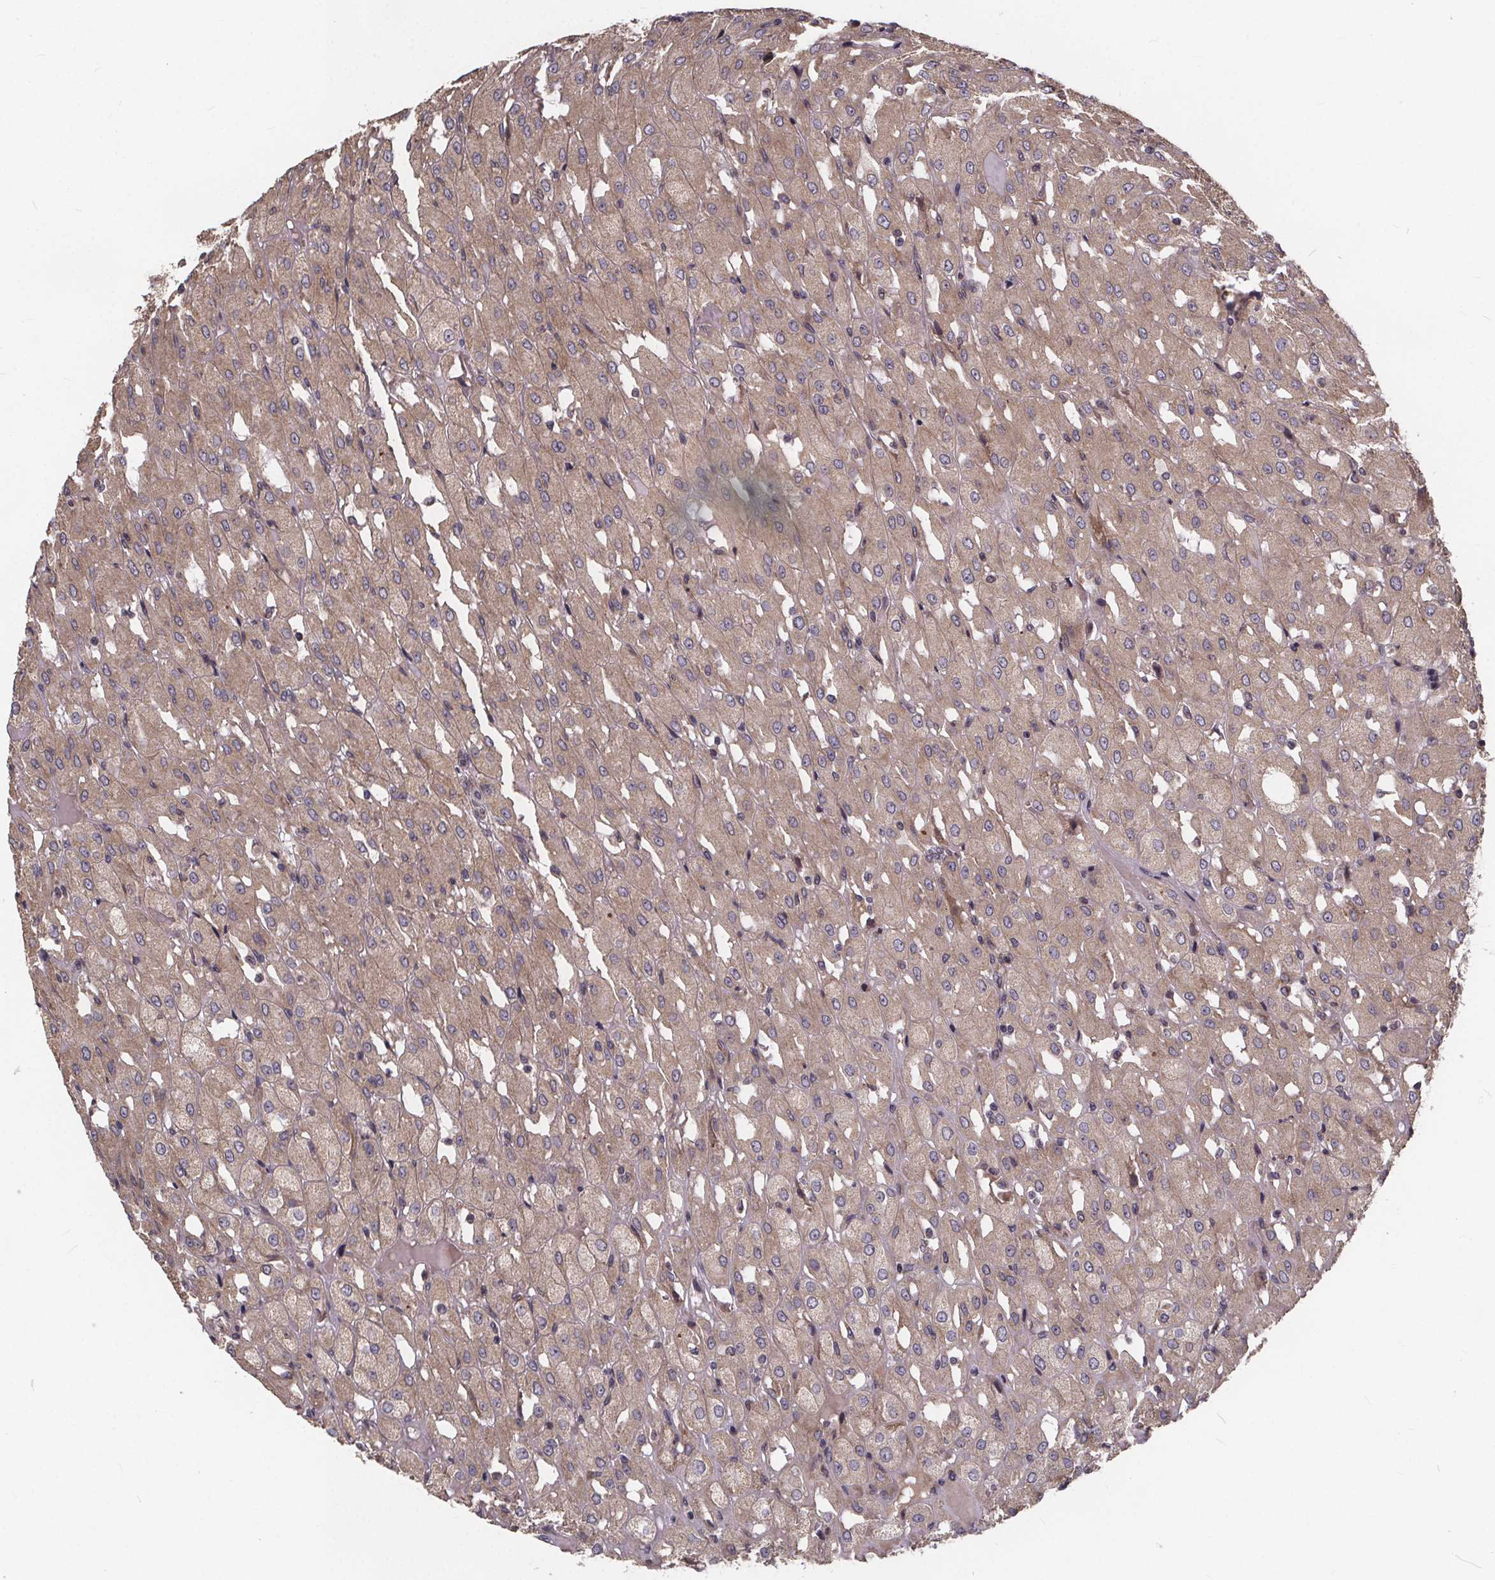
{"staining": {"intensity": "weak", "quantity": ">75%", "location": "cytoplasmic/membranous"}, "tissue": "renal cancer", "cell_type": "Tumor cells", "image_type": "cancer", "snomed": [{"axis": "morphology", "description": "Adenocarcinoma, NOS"}, {"axis": "topography", "description": "Kidney"}], "caption": "A brown stain labels weak cytoplasmic/membranous positivity of a protein in adenocarcinoma (renal) tumor cells.", "gene": "YME1L1", "patient": {"sex": "male", "age": 72}}